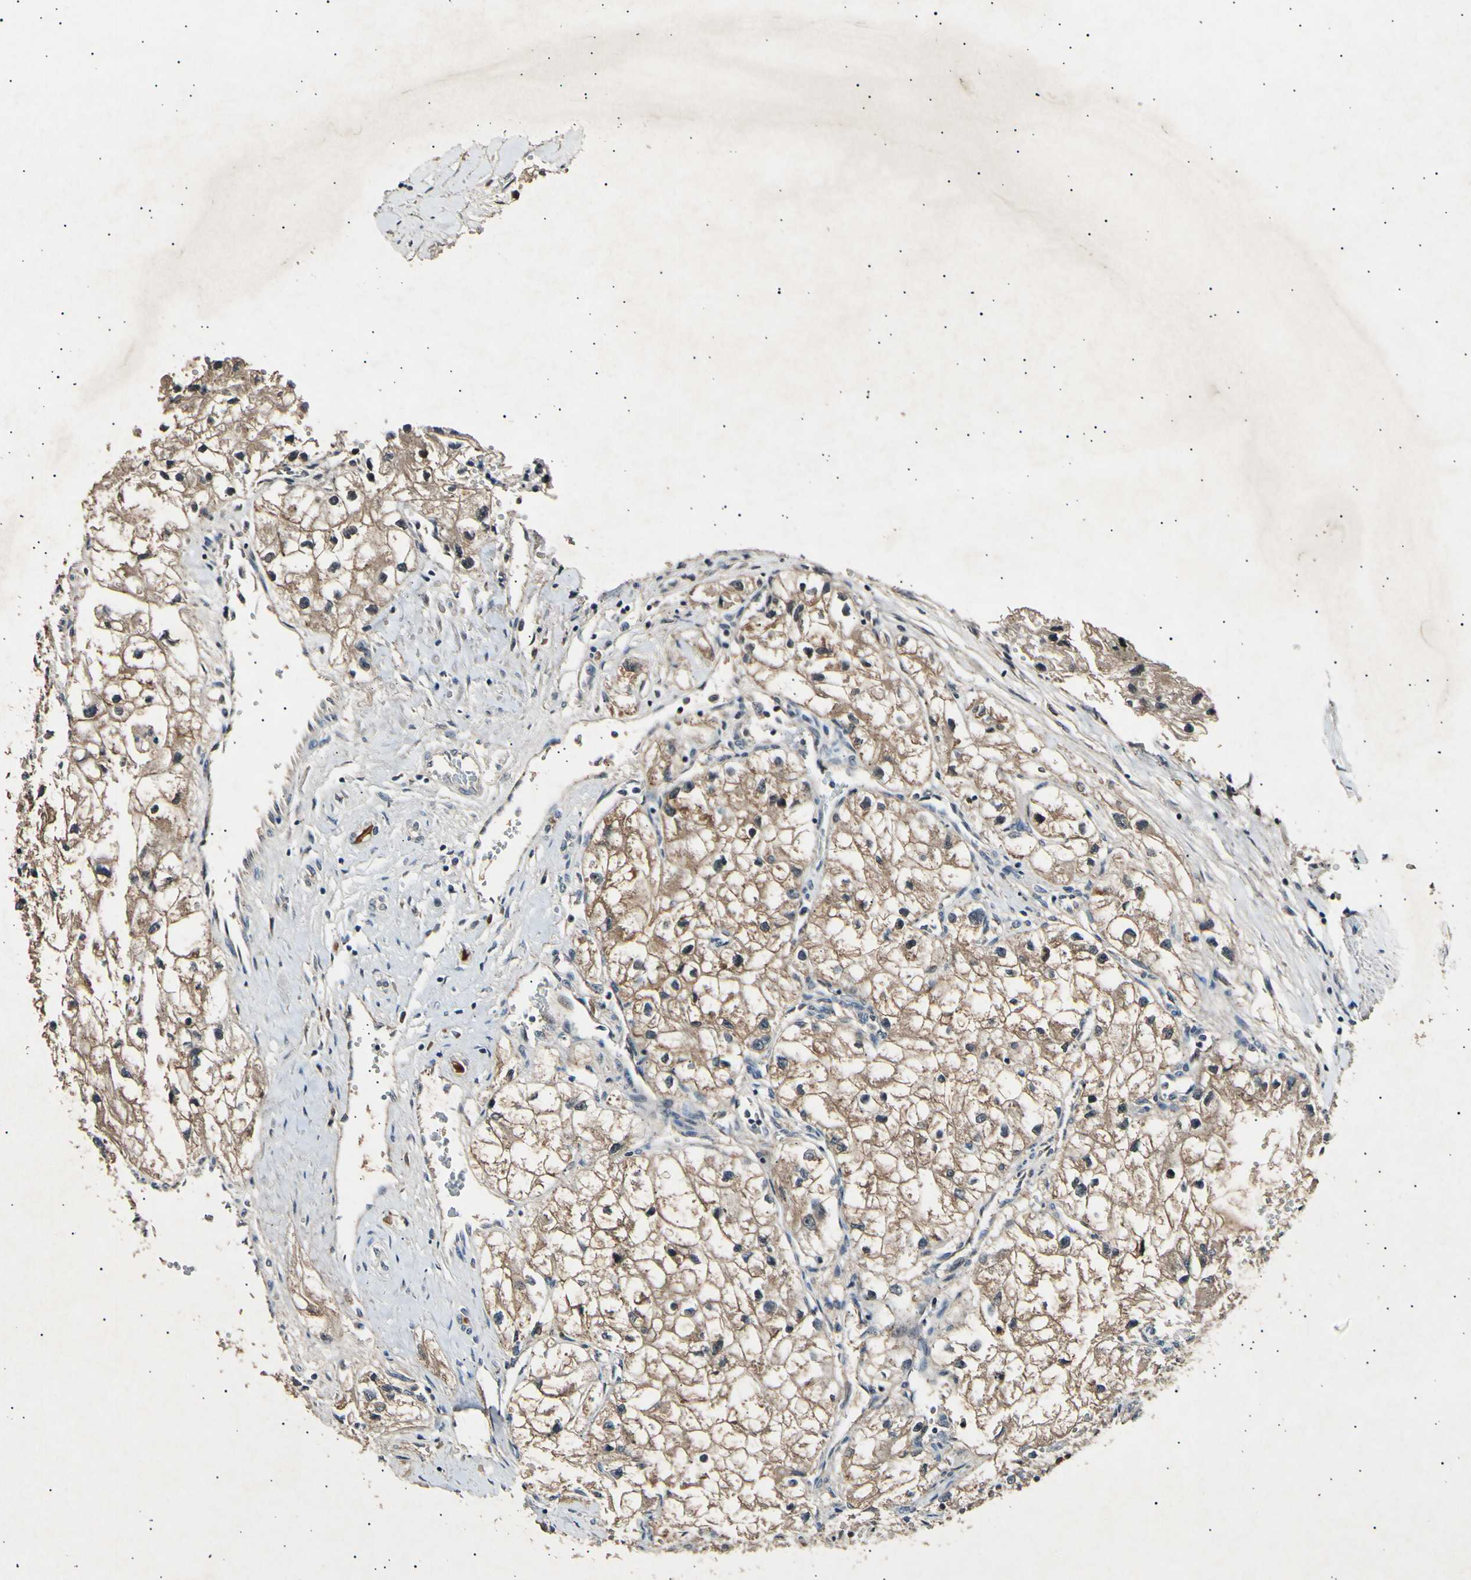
{"staining": {"intensity": "moderate", "quantity": ">75%", "location": "cytoplasmic/membranous"}, "tissue": "renal cancer", "cell_type": "Tumor cells", "image_type": "cancer", "snomed": [{"axis": "morphology", "description": "Adenocarcinoma, NOS"}, {"axis": "topography", "description": "Kidney"}], "caption": "Renal cancer (adenocarcinoma) was stained to show a protein in brown. There is medium levels of moderate cytoplasmic/membranous staining in about >75% of tumor cells.", "gene": "ADCY3", "patient": {"sex": "female", "age": 70}}